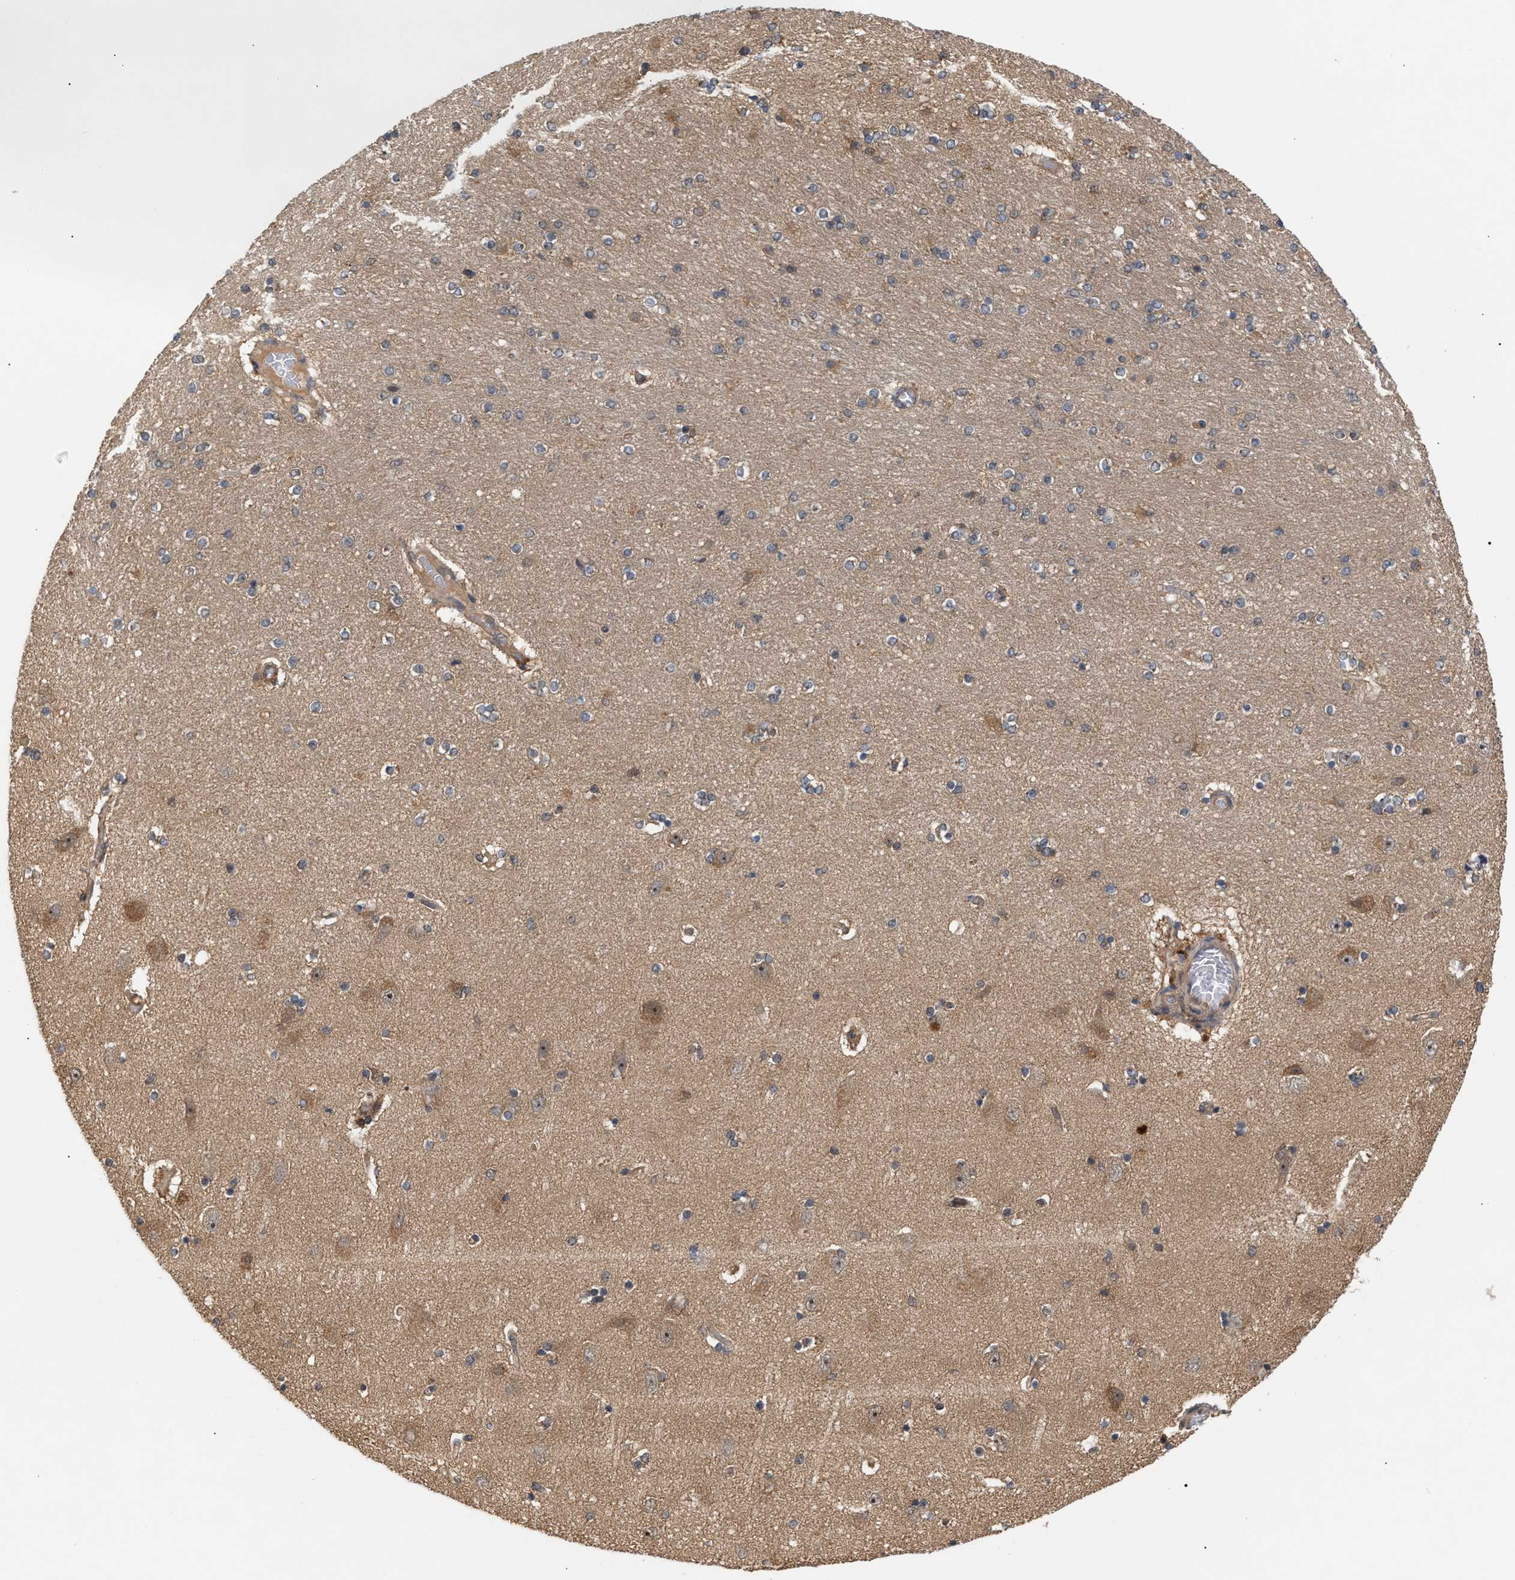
{"staining": {"intensity": "weak", "quantity": "25%-75%", "location": "cytoplasmic/membranous"}, "tissue": "hippocampus", "cell_type": "Glial cells", "image_type": "normal", "snomed": [{"axis": "morphology", "description": "Normal tissue, NOS"}, {"axis": "topography", "description": "Hippocampus"}], "caption": "Immunohistochemistry of normal human hippocampus displays low levels of weak cytoplasmic/membranous positivity in approximately 25%-75% of glial cells. The protein of interest is shown in brown color, while the nuclei are stained blue.", "gene": "GLOD4", "patient": {"sex": "female", "age": 54}}